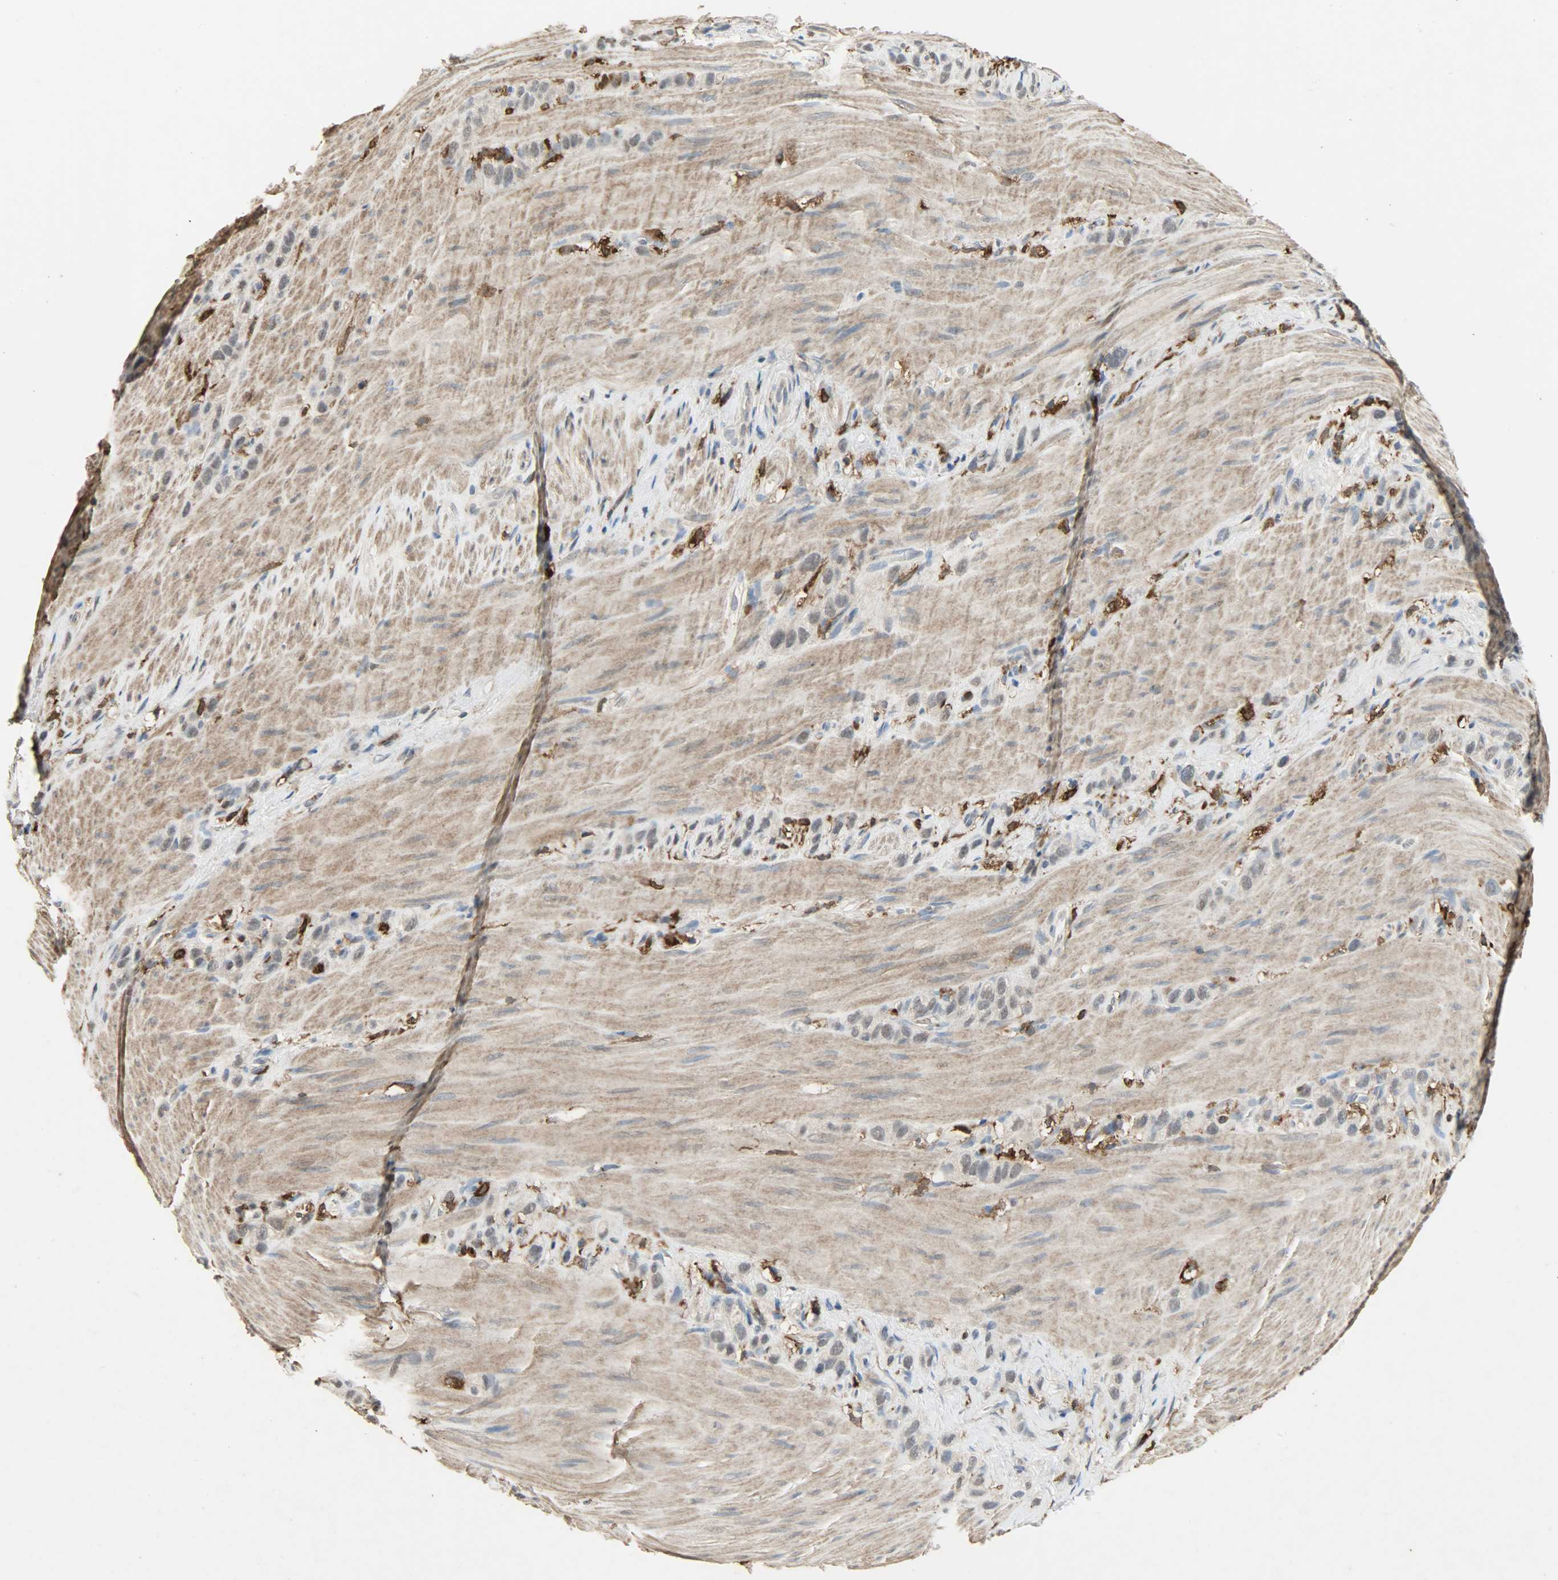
{"staining": {"intensity": "negative", "quantity": "none", "location": "none"}, "tissue": "stomach cancer", "cell_type": "Tumor cells", "image_type": "cancer", "snomed": [{"axis": "morphology", "description": "Normal tissue, NOS"}, {"axis": "morphology", "description": "Adenocarcinoma, NOS"}, {"axis": "morphology", "description": "Adenocarcinoma, High grade"}, {"axis": "topography", "description": "Stomach, upper"}, {"axis": "topography", "description": "Stomach"}], "caption": "This is an immunohistochemistry photomicrograph of human stomach cancer (high-grade adenocarcinoma). There is no positivity in tumor cells.", "gene": "SKAP2", "patient": {"sex": "female", "age": 65}}